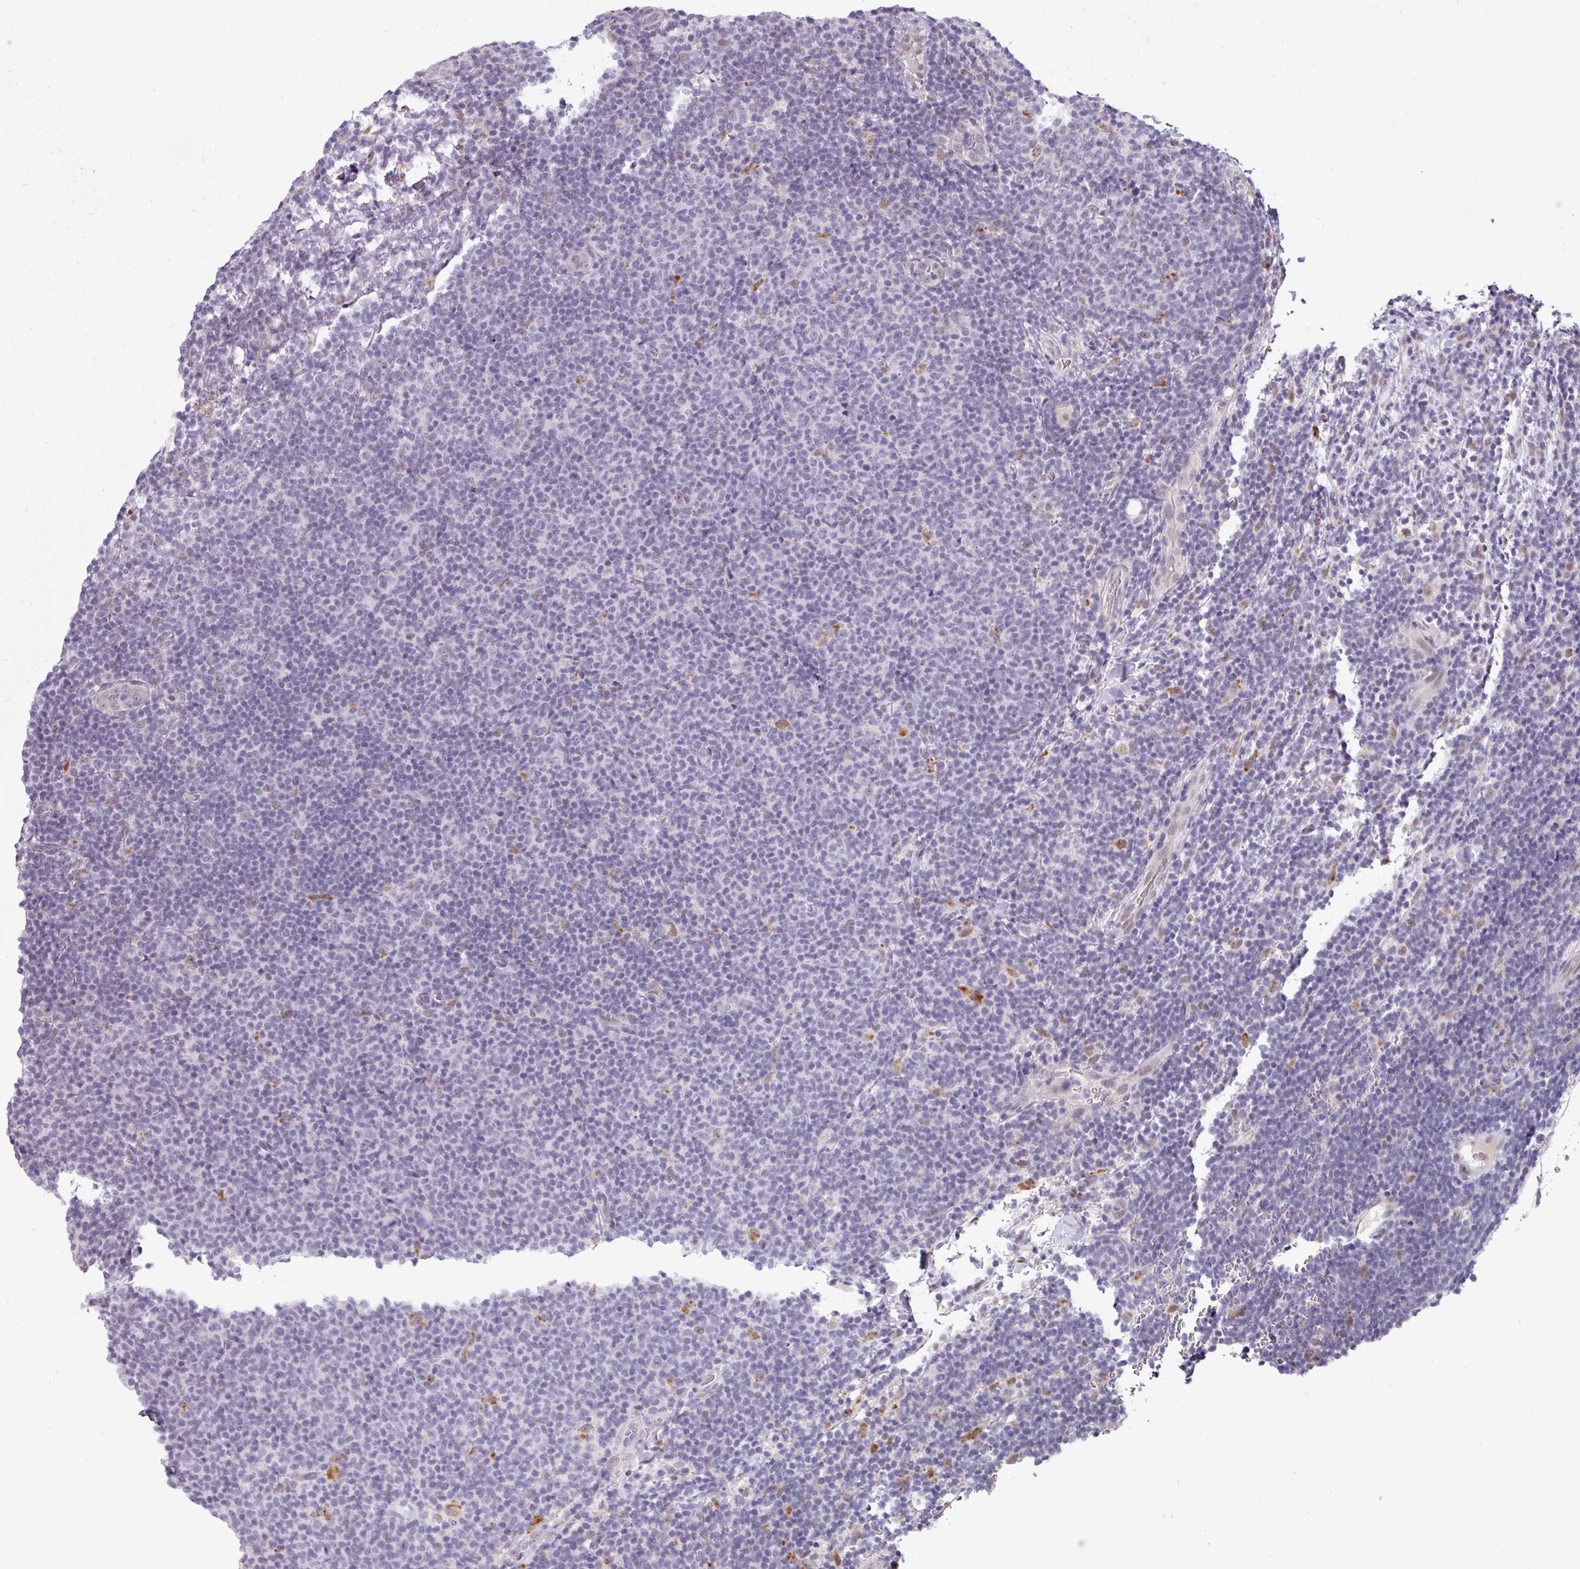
{"staining": {"intensity": "negative", "quantity": "none", "location": "none"}, "tissue": "lymphoma", "cell_type": "Tumor cells", "image_type": "cancer", "snomed": [{"axis": "morphology", "description": "Malignant lymphoma, non-Hodgkin's type, Low grade"}, {"axis": "topography", "description": "Lymph node"}], "caption": "High power microscopy image of an IHC micrograph of lymphoma, revealing no significant positivity in tumor cells. Brightfield microscopy of IHC stained with DAB (3,3'-diaminobenzidine) (brown) and hematoxylin (blue), captured at high magnification.", "gene": "SWSAP1", "patient": {"sex": "male", "age": 66}}